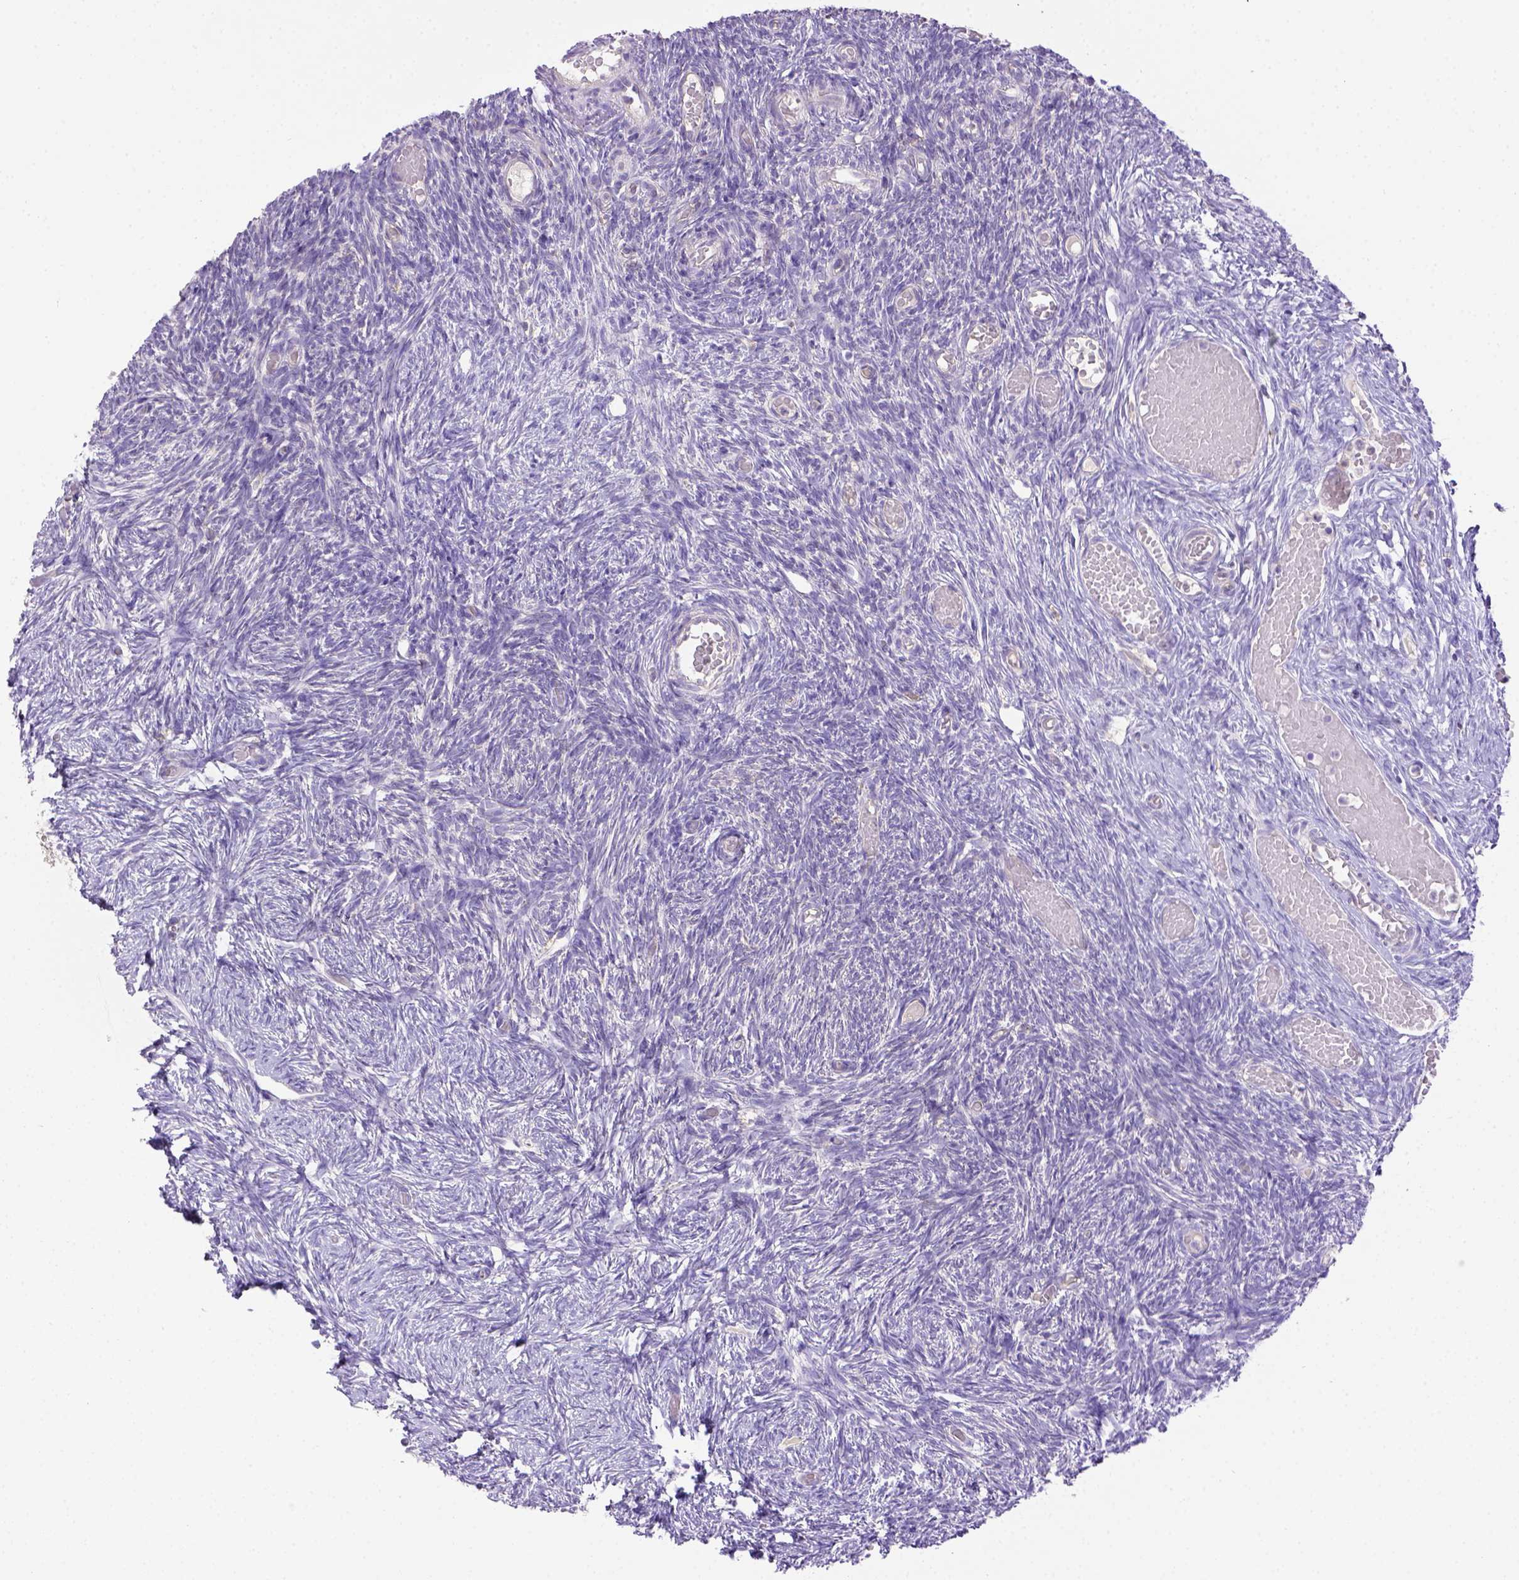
{"staining": {"intensity": "negative", "quantity": "none", "location": "none"}, "tissue": "ovary", "cell_type": "Ovarian stroma cells", "image_type": "normal", "snomed": [{"axis": "morphology", "description": "Normal tissue, NOS"}, {"axis": "topography", "description": "Ovary"}], "caption": "The micrograph displays no significant expression in ovarian stroma cells of ovary. Brightfield microscopy of immunohistochemistry (IHC) stained with DAB (brown) and hematoxylin (blue), captured at high magnification.", "gene": "CD40", "patient": {"sex": "female", "age": 39}}